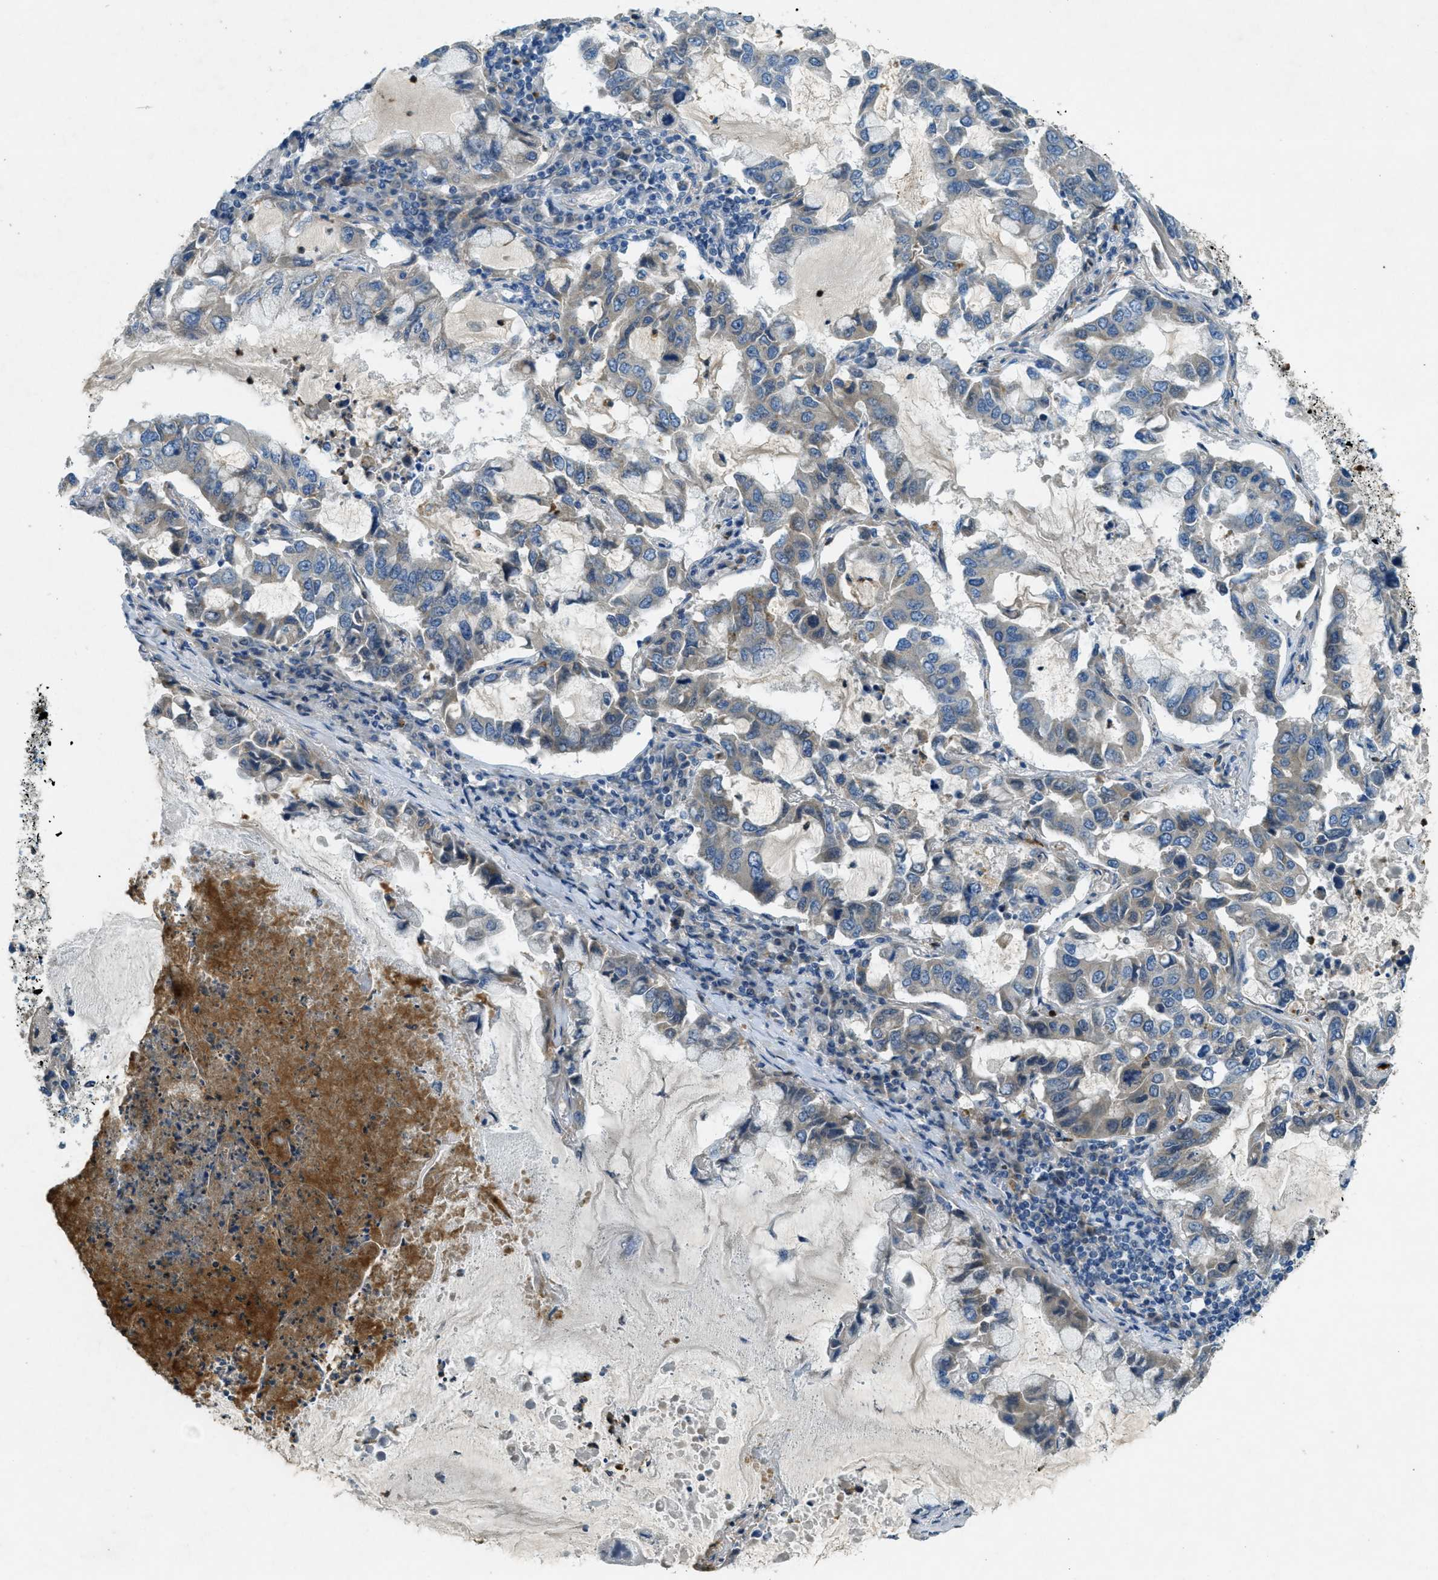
{"staining": {"intensity": "weak", "quantity": "25%-75%", "location": "cytoplasmic/membranous"}, "tissue": "lung cancer", "cell_type": "Tumor cells", "image_type": "cancer", "snomed": [{"axis": "morphology", "description": "Adenocarcinoma, NOS"}, {"axis": "topography", "description": "Lung"}], "caption": "DAB immunohistochemical staining of human lung cancer (adenocarcinoma) displays weak cytoplasmic/membranous protein staining in approximately 25%-75% of tumor cells.", "gene": "SNX14", "patient": {"sex": "male", "age": 64}}